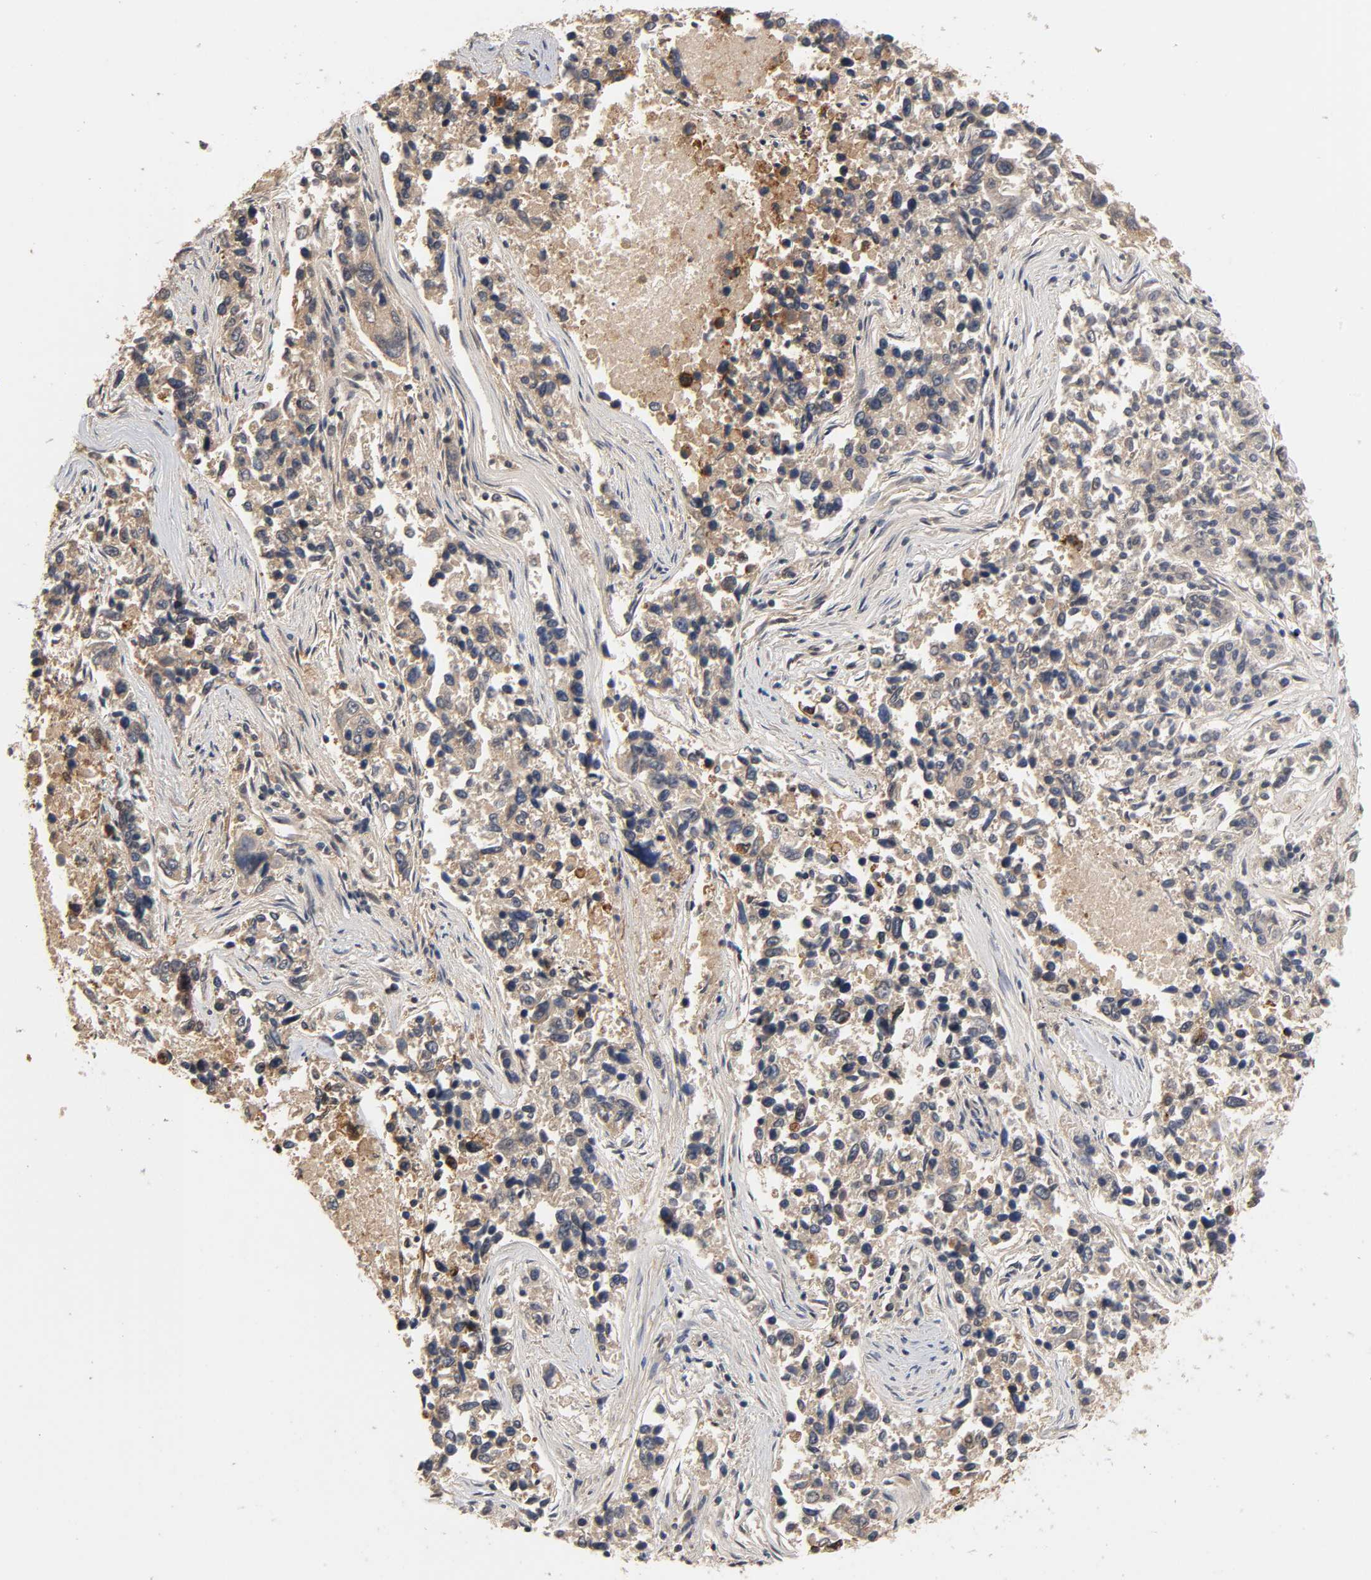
{"staining": {"intensity": "moderate", "quantity": ">75%", "location": "cytoplasmic/membranous"}, "tissue": "lung cancer", "cell_type": "Tumor cells", "image_type": "cancer", "snomed": [{"axis": "morphology", "description": "Adenocarcinoma, NOS"}, {"axis": "topography", "description": "Lung"}], "caption": "Protein staining displays moderate cytoplasmic/membranous expression in about >75% of tumor cells in lung adenocarcinoma.", "gene": "HTR1E", "patient": {"sex": "male", "age": 84}}